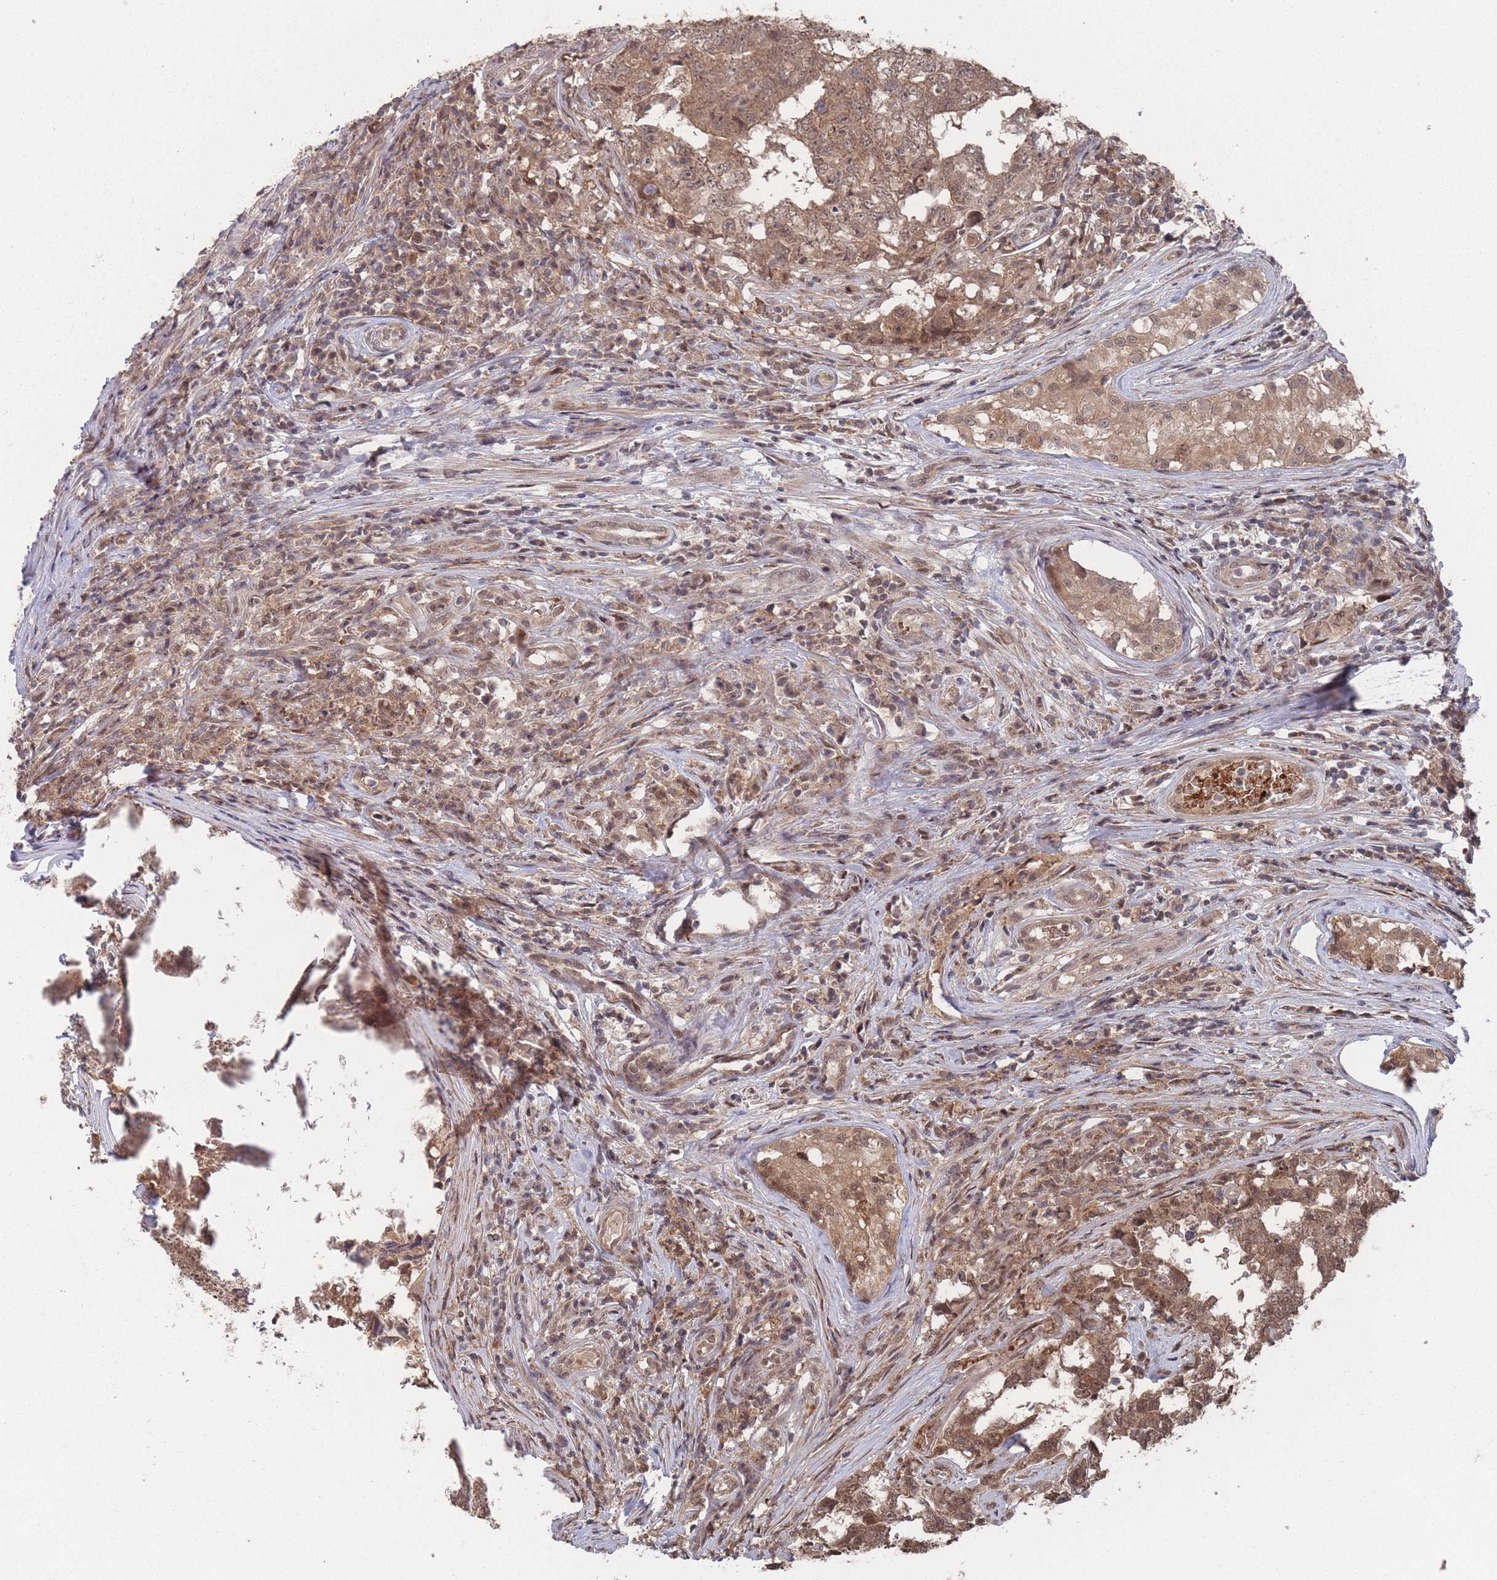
{"staining": {"intensity": "moderate", "quantity": ">75%", "location": "cytoplasmic/membranous"}, "tissue": "testis cancer", "cell_type": "Tumor cells", "image_type": "cancer", "snomed": [{"axis": "morphology", "description": "Normal tissue, NOS"}, {"axis": "morphology", "description": "Carcinoma, Embryonal, NOS"}, {"axis": "topography", "description": "Testis"}, {"axis": "topography", "description": "Epididymis"}], "caption": "Testis embryonal carcinoma tissue shows moderate cytoplasmic/membranous expression in approximately >75% of tumor cells The protein of interest is shown in brown color, while the nuclei are stained blue.", "gene": "SF3B1", "patient": {"sex": "male", "age": 25}}